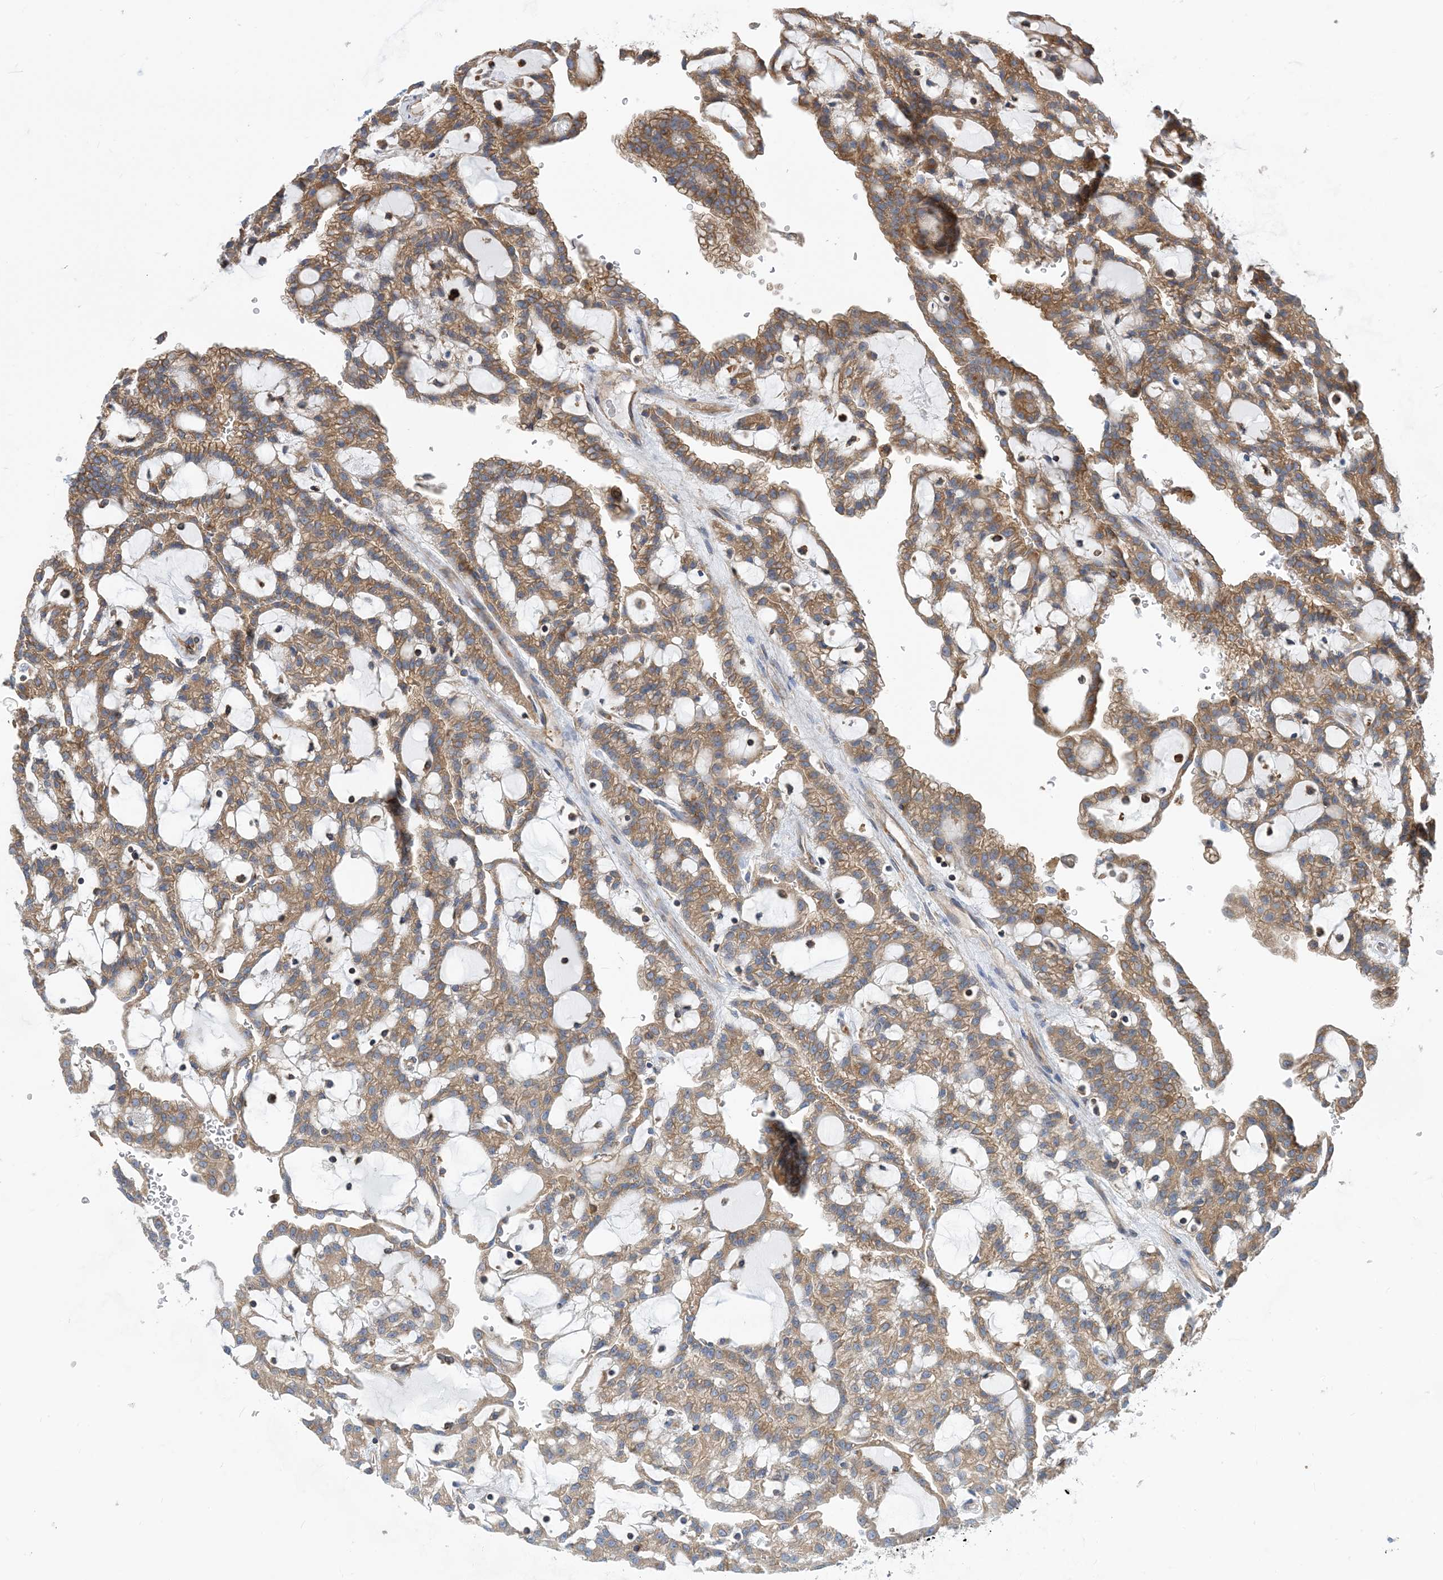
{"staining": {"intensity": "moderate", "quantity": ">75%", "location": "cytoplasmic/membranous"}, "tissue": "renal cancer", "cell_type": "Tumor cells", "image_type": "cancer", "snomed": [{"axis": "morphology", "description": "Adenocarcinoma, NOS"}, {"axis": "topography", "description": "Kidney"}], "caption": "Protein positivity by immunohistochemistry demonstrates moderate cytoplasmic/membranous positivity in approximately >75% of tumor cells in renal cancer. (DAB IHC with brightfield microscopy, high magnification).", "gene": "DYNC1LI1", "patient": {"sex": "male", "age": 63}}